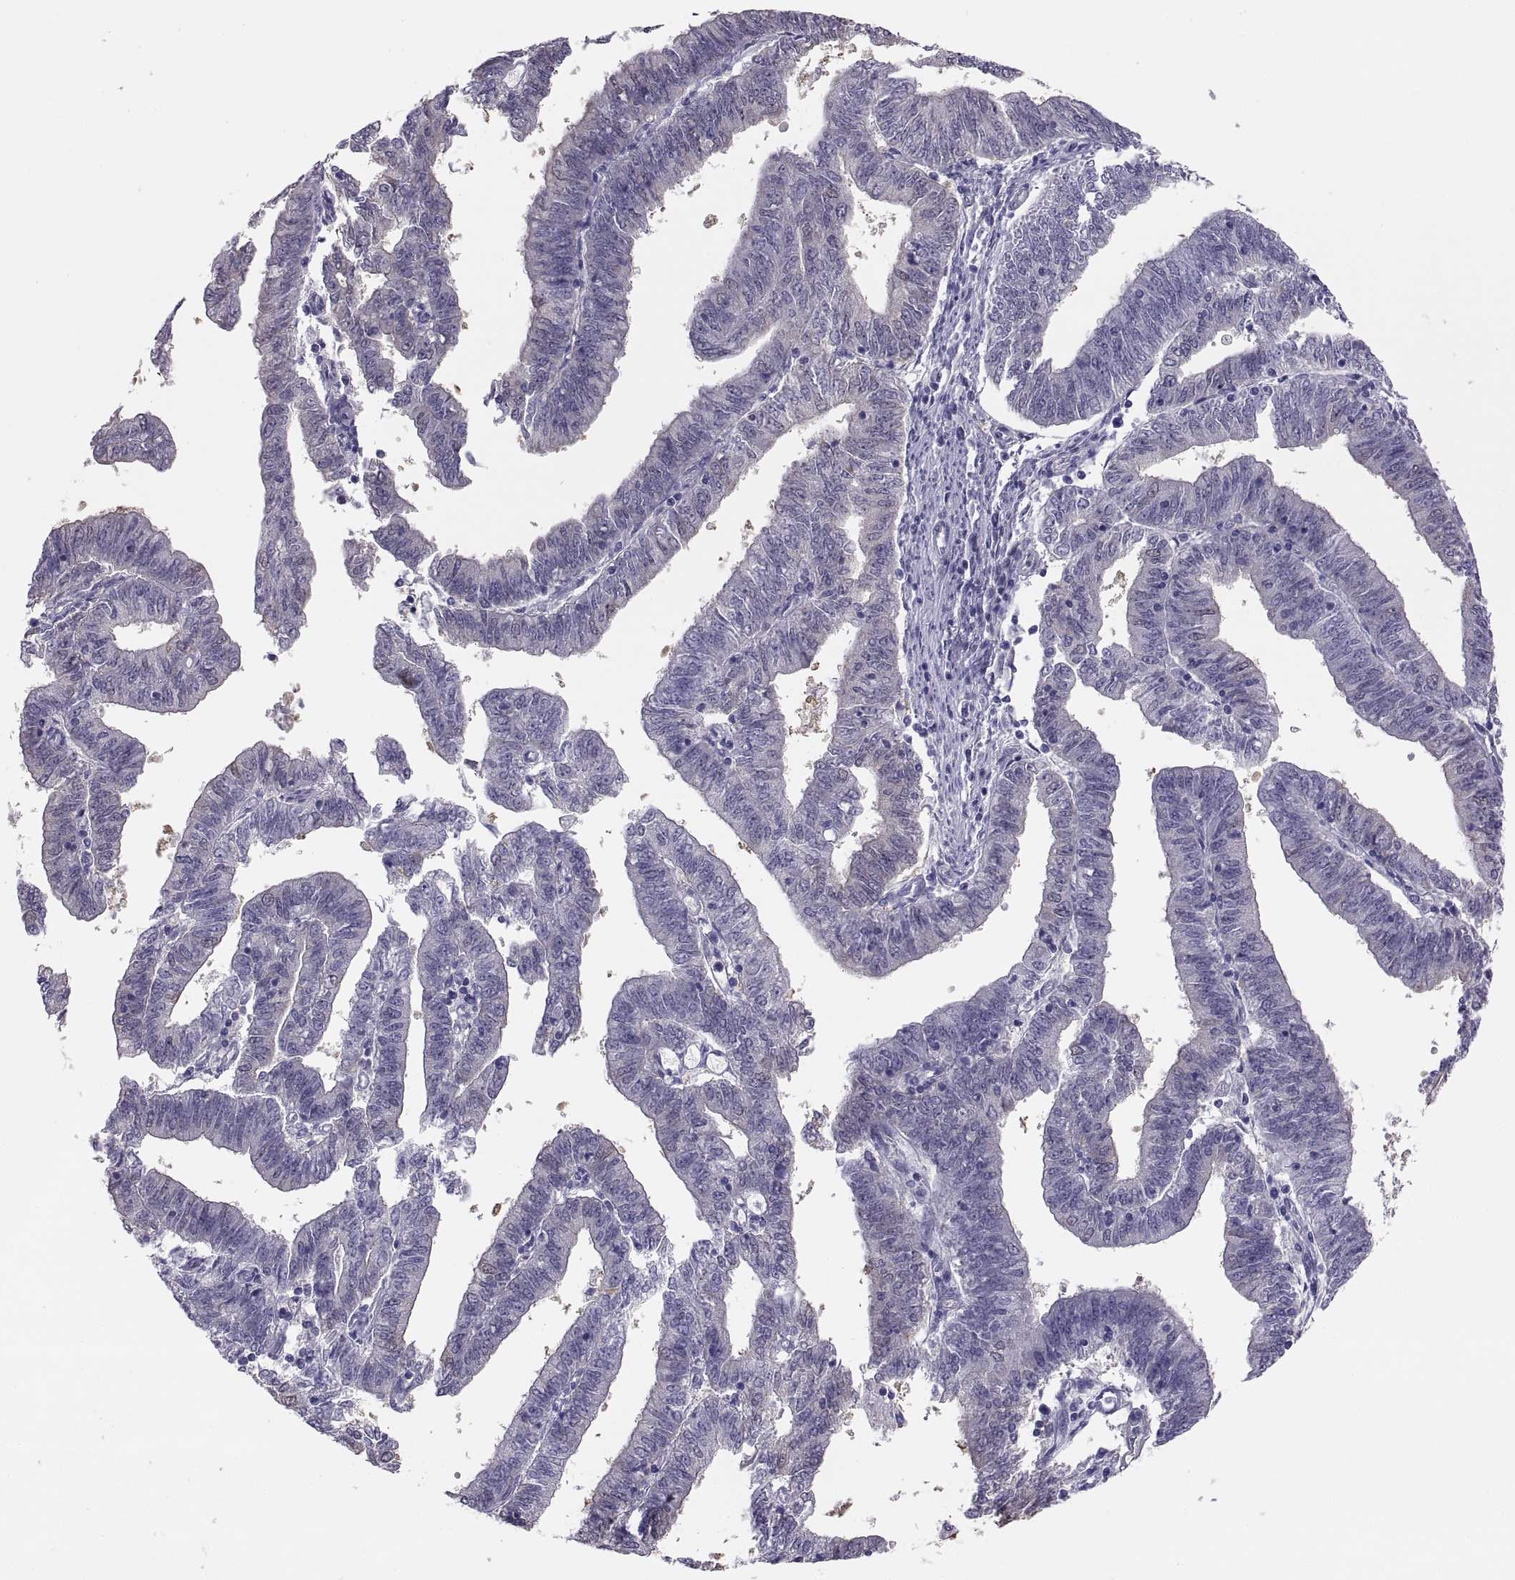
{"staining": {"intensity": "negative", "quantity": "none", "location": "none"}, "tissue": "endometrial cancer", "cell_type": "Tumor cells", "image_type": "cancer", "snomed": [{"axis": "morphology", "description": "Adenocarcinoma, NOS"}, {"axis": "topography", "description": "Endometrium"}], "caption": "Histopathology image shows no significant protein expression in tumor cells of endometrial cancer. Brightfield microscopy of immunohistochemistry stained with DAB (brown) and hematoxylin (blue), captured at high magnification.", "gene": "STRC", "patient": {"sex": "female", "age": 82}}